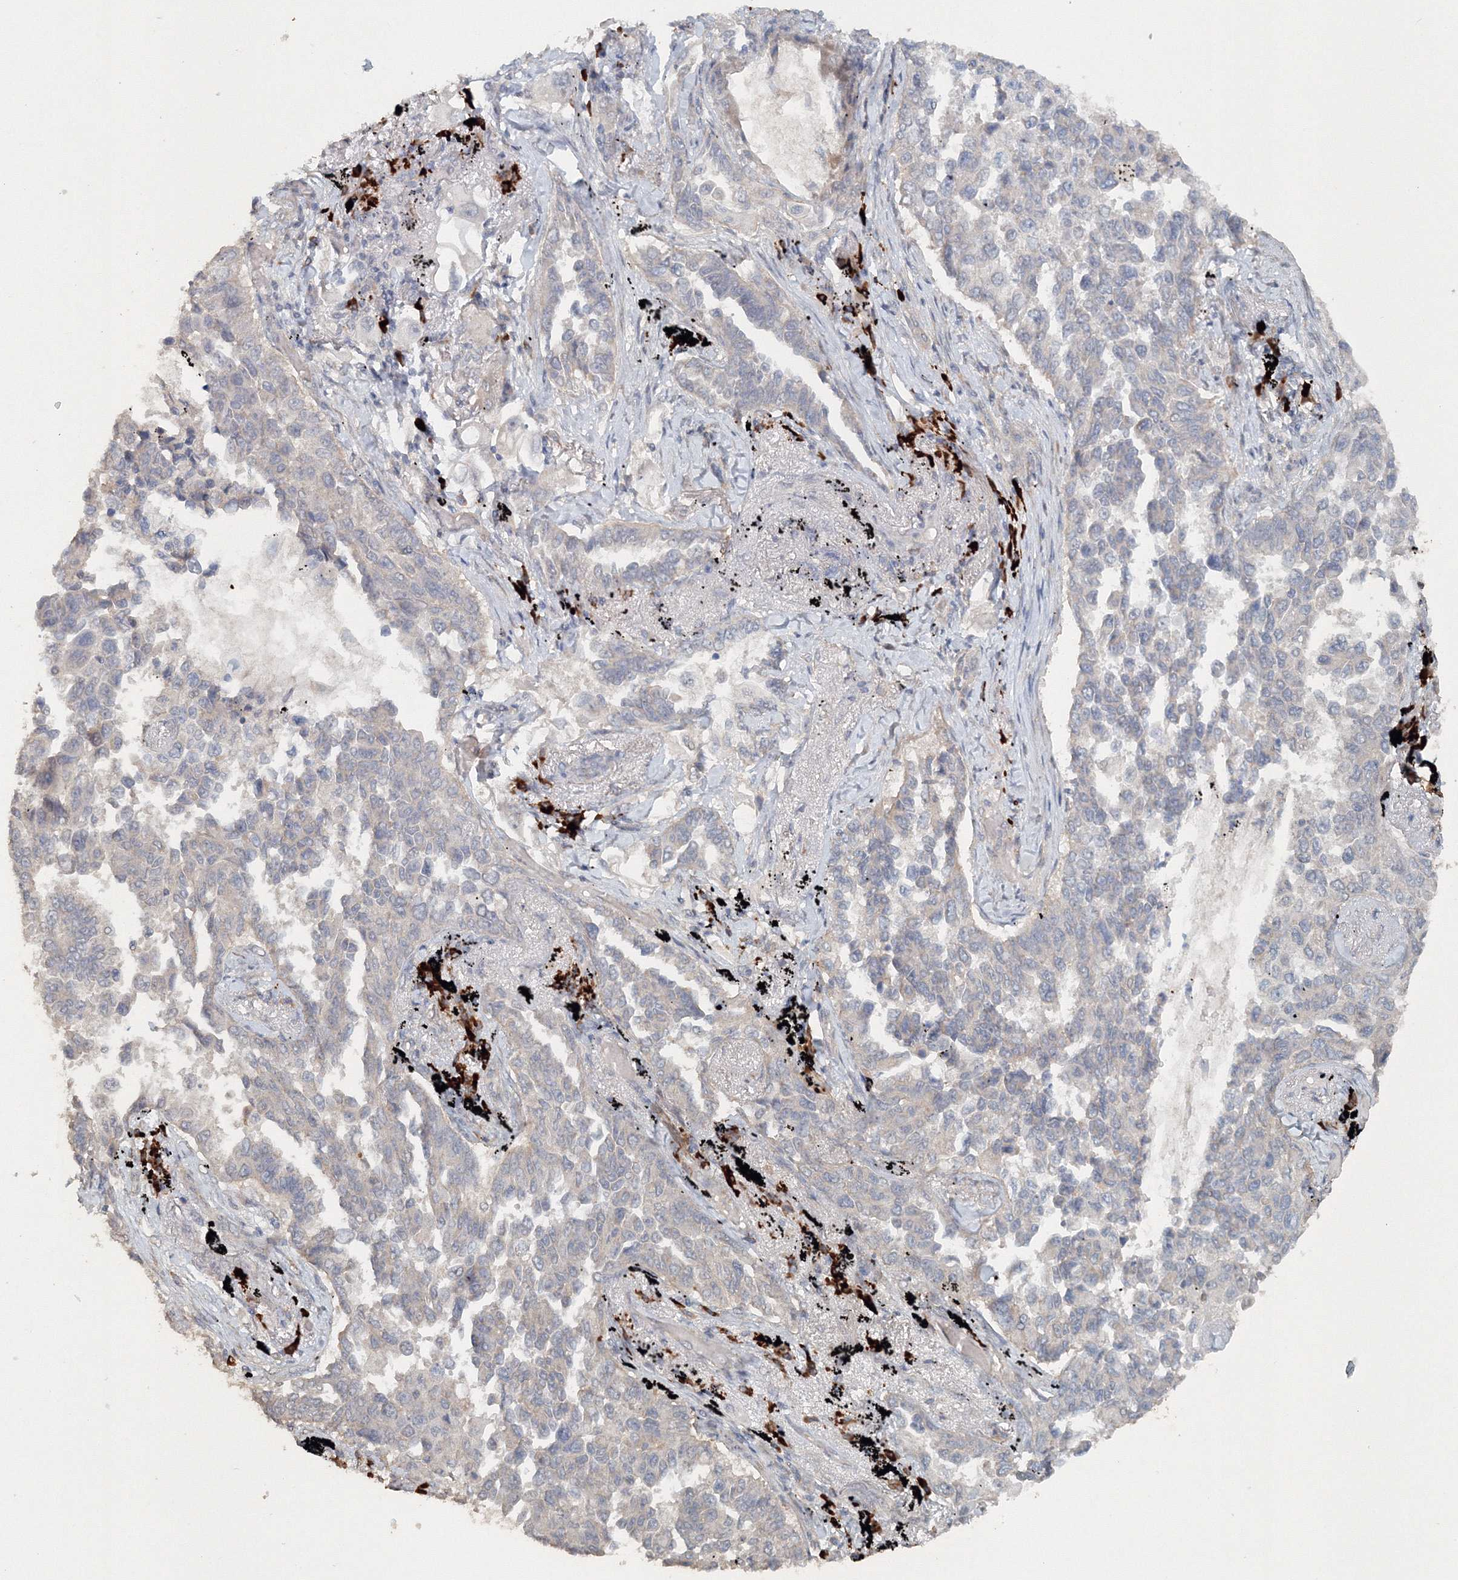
{"staining": {"intensity": "negative", "quantity": "none", "location": "none"}, "tissue": "lung cancer", "cell_type": "Tumor cells", "image_type": "cancer", "snomed": [{"axis": "morphology", "description": "Adenocarcinoma, NOS"}, {"axis": "topography", "description": "Lung"}], "caption": "Tumor cells are negative for protein expression in human lung cancer (adenocarcinoma).", "gene": "NALF2", "patient": {"sex": "female", "age": 67}}